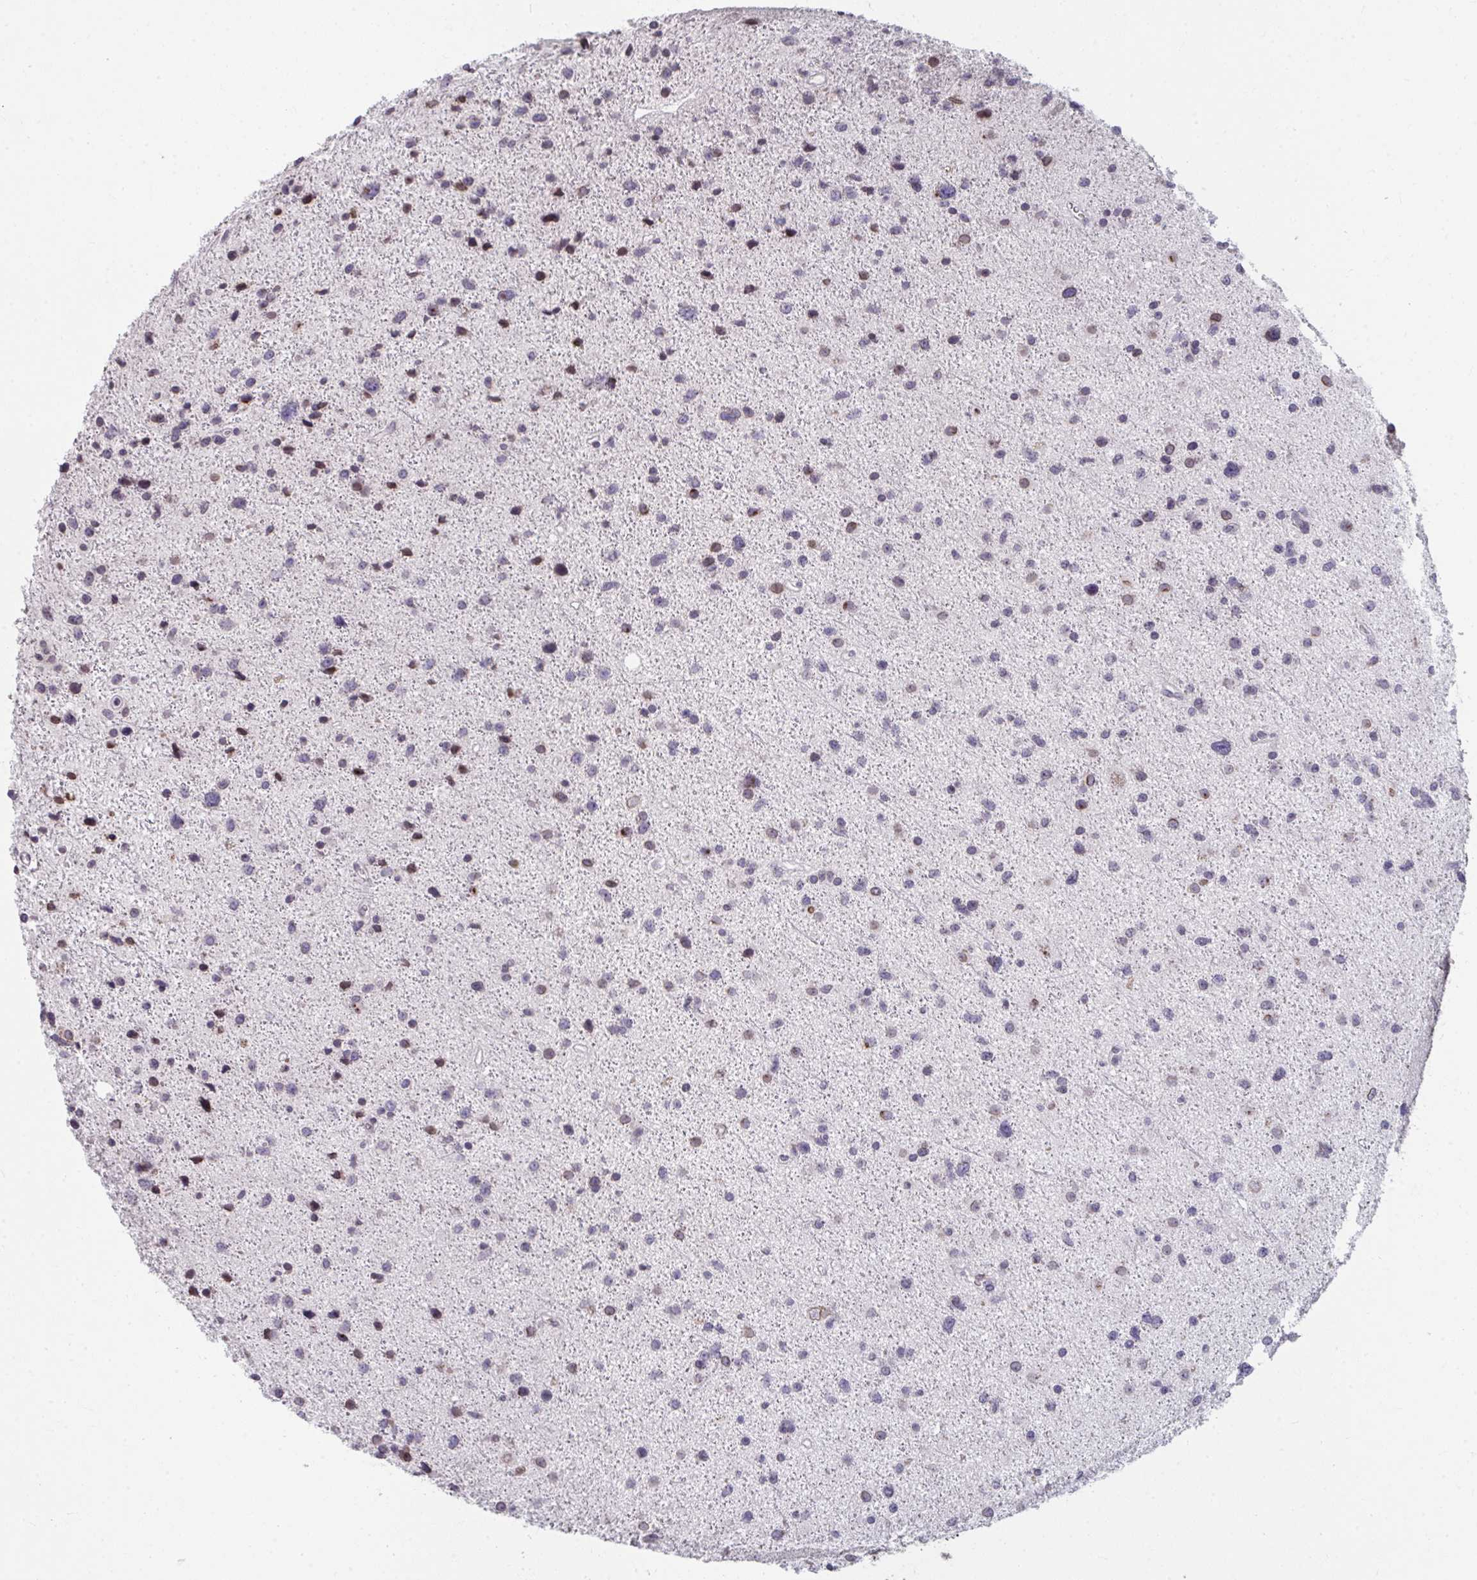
{"staining": {"intensity": "weak", "quantity": "<25%", "location": "nuclear"}, "tissue": "glioma", "cell_type": "Tumor cells", "image_type": "cancer", "snomed": [{"axis": "morphology", "description": "Glioma, malignant, Low grade"}, {"axis": "topography", "description": "Brain"}], "caption": "Immunohistochemical staining of malignant low-grade glioma reveals no significant staining in tumor cells. (Stains: DAB (3,3'-diaminobenzidine) IHC with hematoxylin counter stain, Microscopy: brightfield microscopy at high magnification).", "gene": "NUP133", "patient": {"sex": "female", "age": 55}}